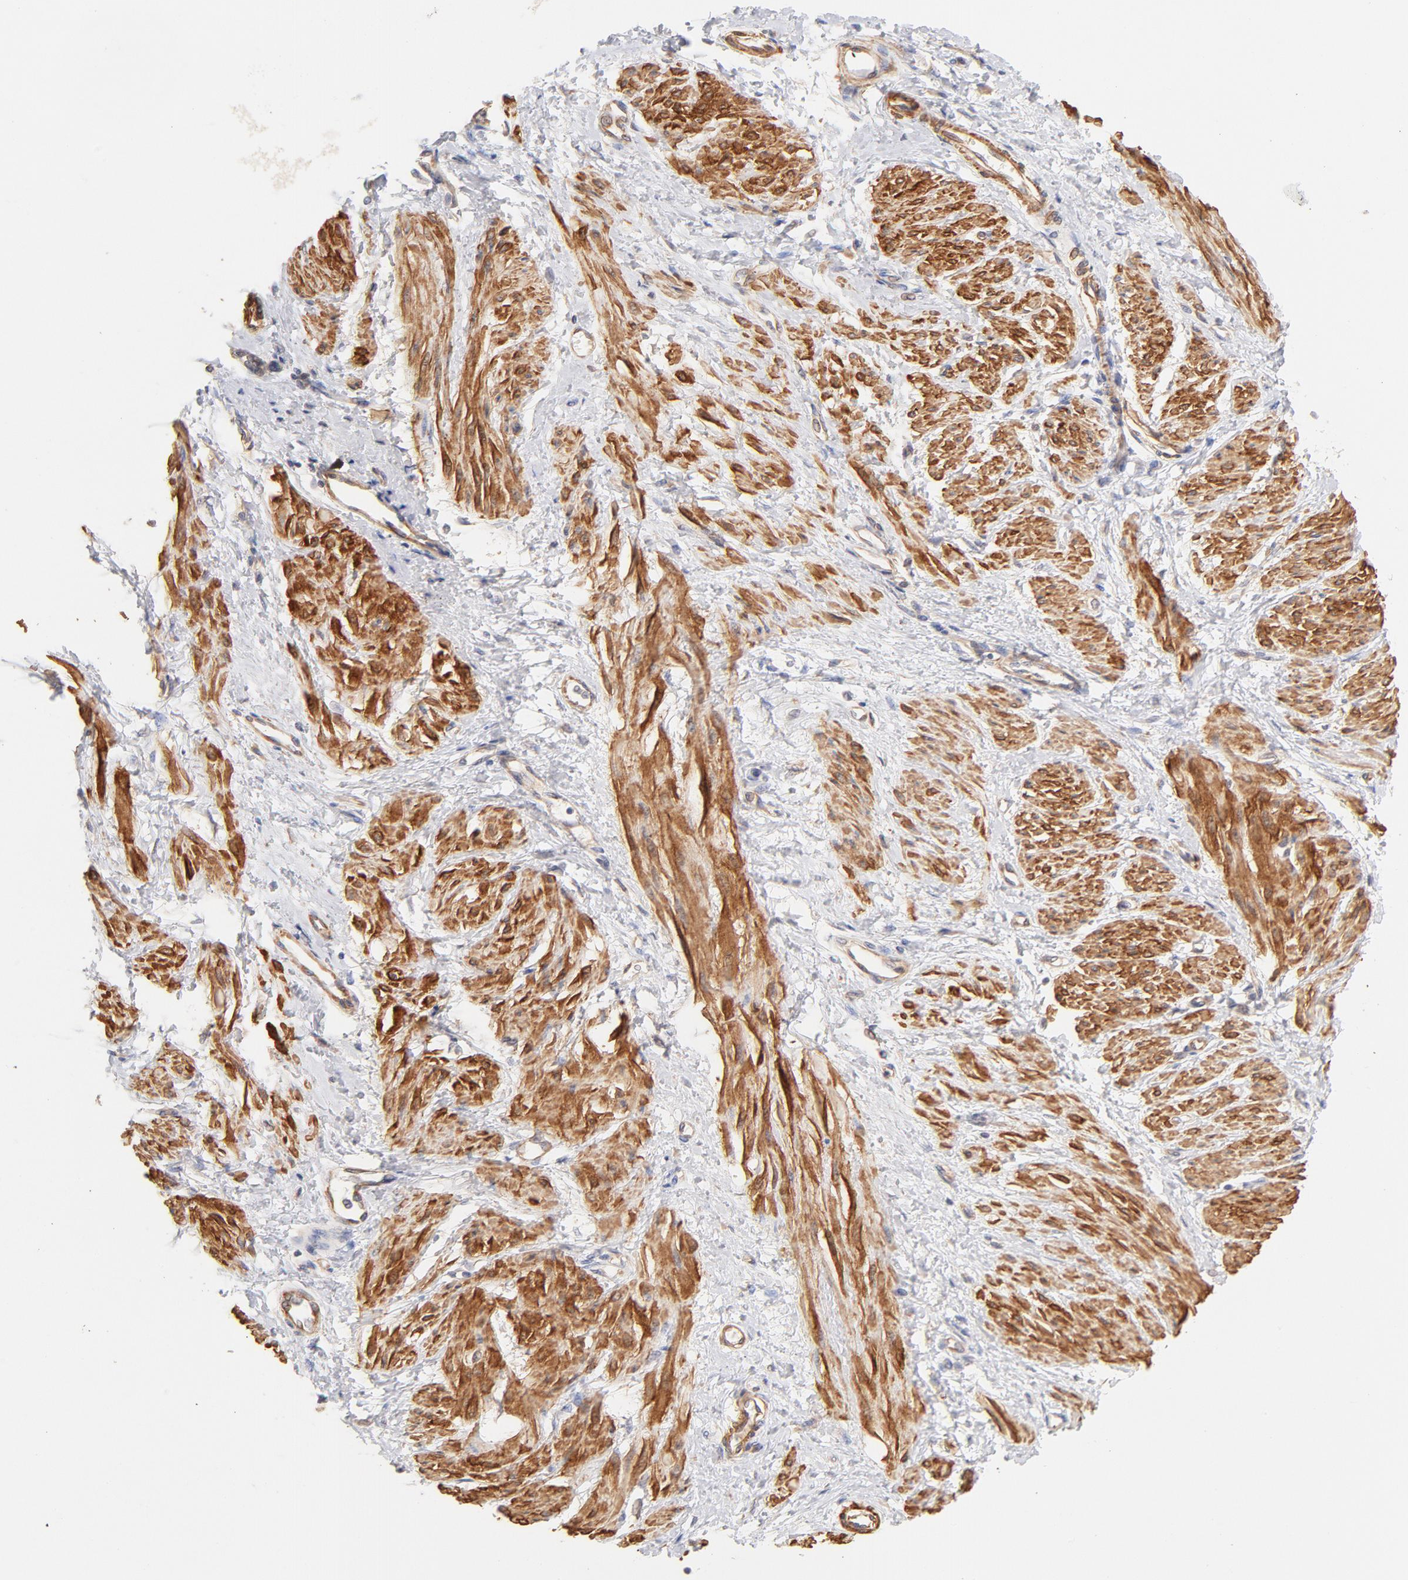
{"staining": {"intensity": "strong", "quantity": ">75%", "location": "cytoplasmic/membranous"}, "tissue": "smooth muscle", "cell_type": "Smooth muscle cells", "image_type": "normal", "snomed": [{"axis": "morphology", "description": "Normal tissue, NOS"}, {"axis": "topography", "description": "Smooth muscle"}, {"axis": "topography", "description": "Uterus"}], "caption": "Protein expression by immunohistochemistry (IHC) reveals strong cytoplasmic/membranous positivity in approximately >75% of smooth muscle cells in unremarkable smooth muscle. The protein of interest is shown in brown color, while the nuclei are stained blue.", "gene": "LDLRAP1", "patient": {"sex": "female", "age": 39}}